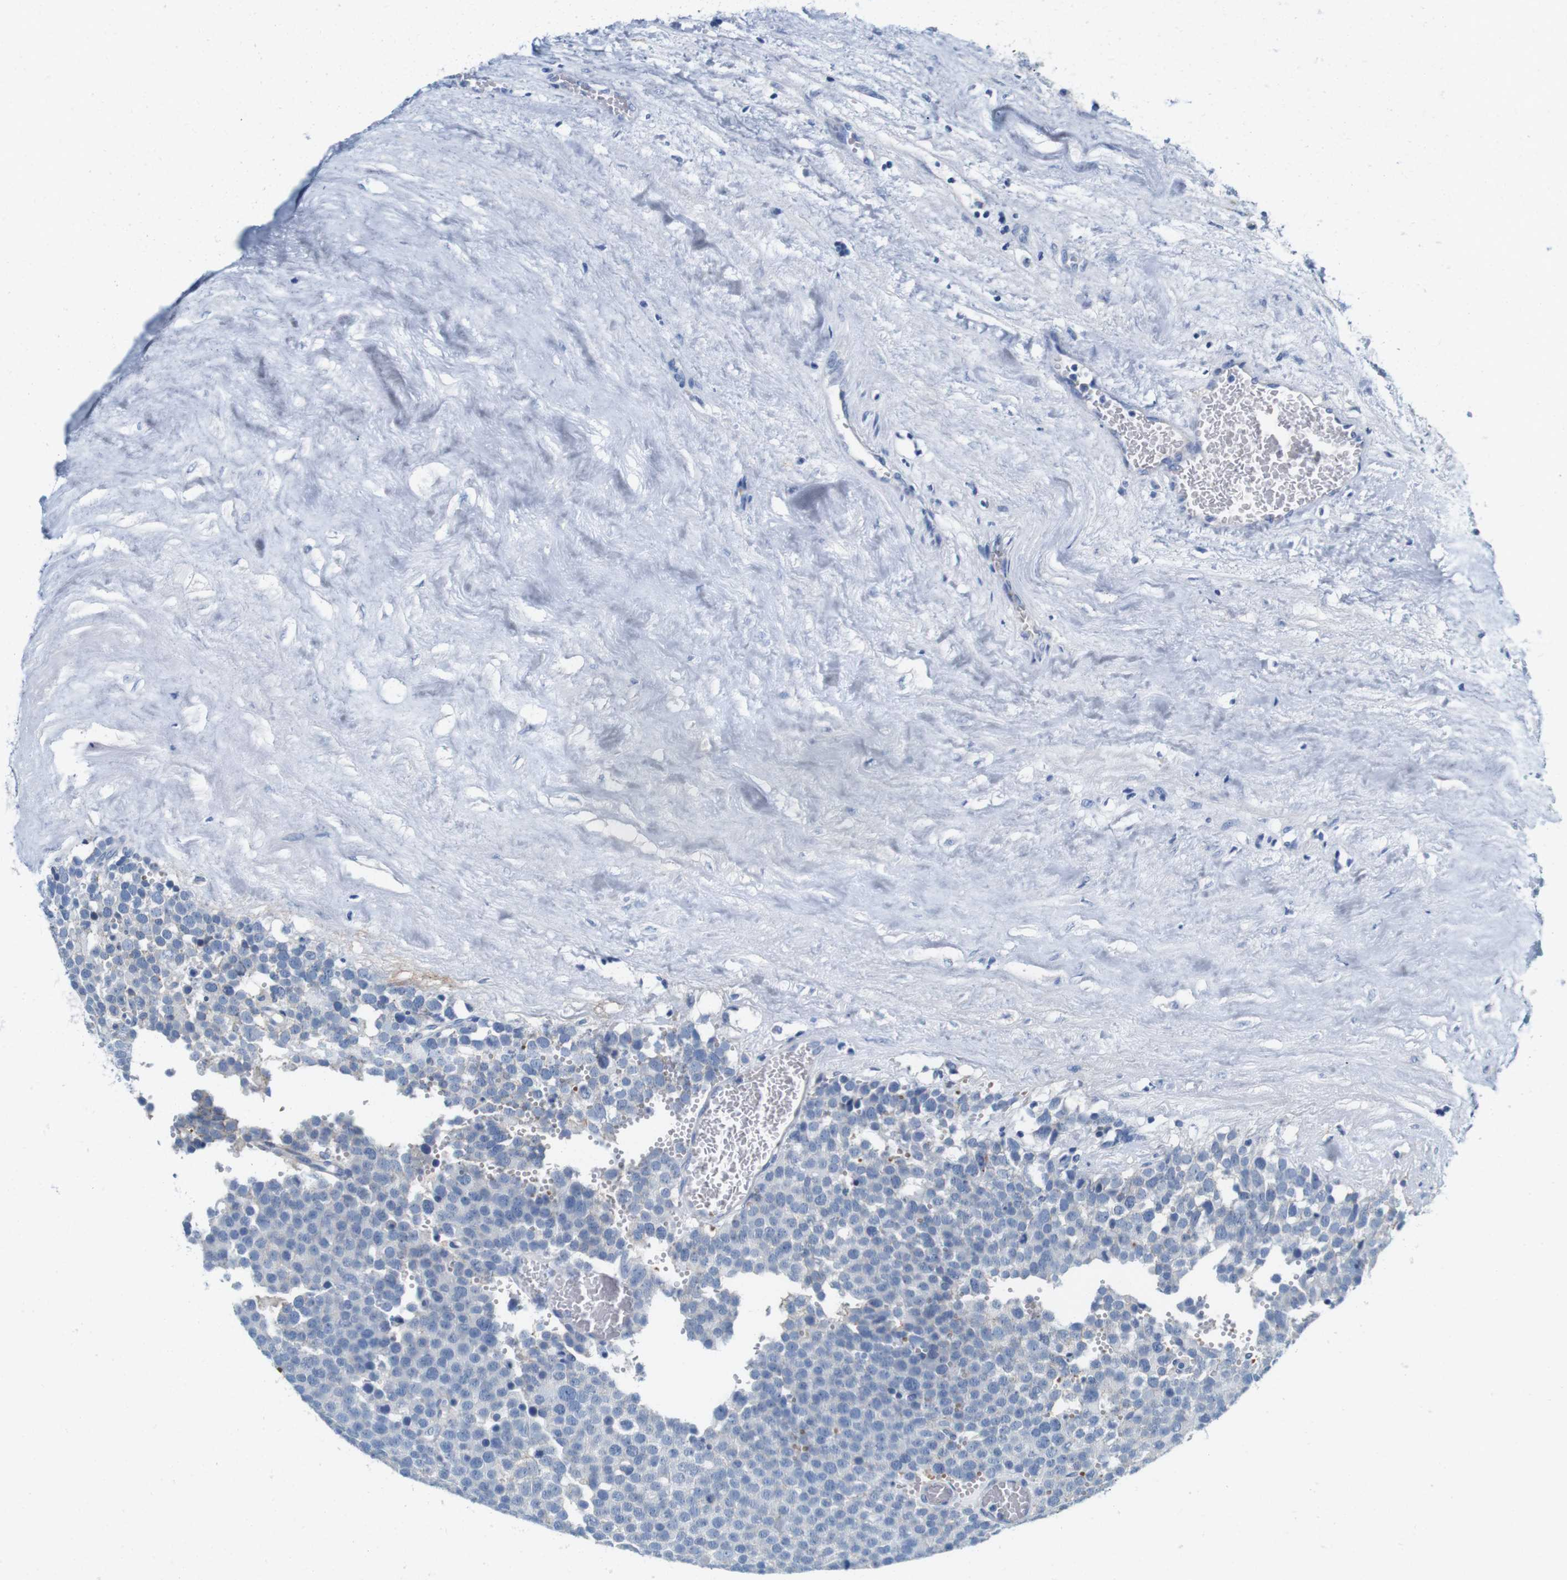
{"staining": {"intensity": "negative", "quantity": "none", "location": "none"}, "tissue": "testis cancer", "cell_type": "Tumor cells", "image_type": "cancer", "snomed": [{"axis": "morphology", "description": "Normal tissue, NOS"}, {"axis": "morphology", "description": "Seminoma, NOS"}, {"axis": "topography", "description": "Testis"}], "caption": "Immunohistochemistry (IHC) of human testis seminoma shows no staining in tumor cells.", "gene": "IGSF8", "patient": {"sex": "male", "age": 71}}